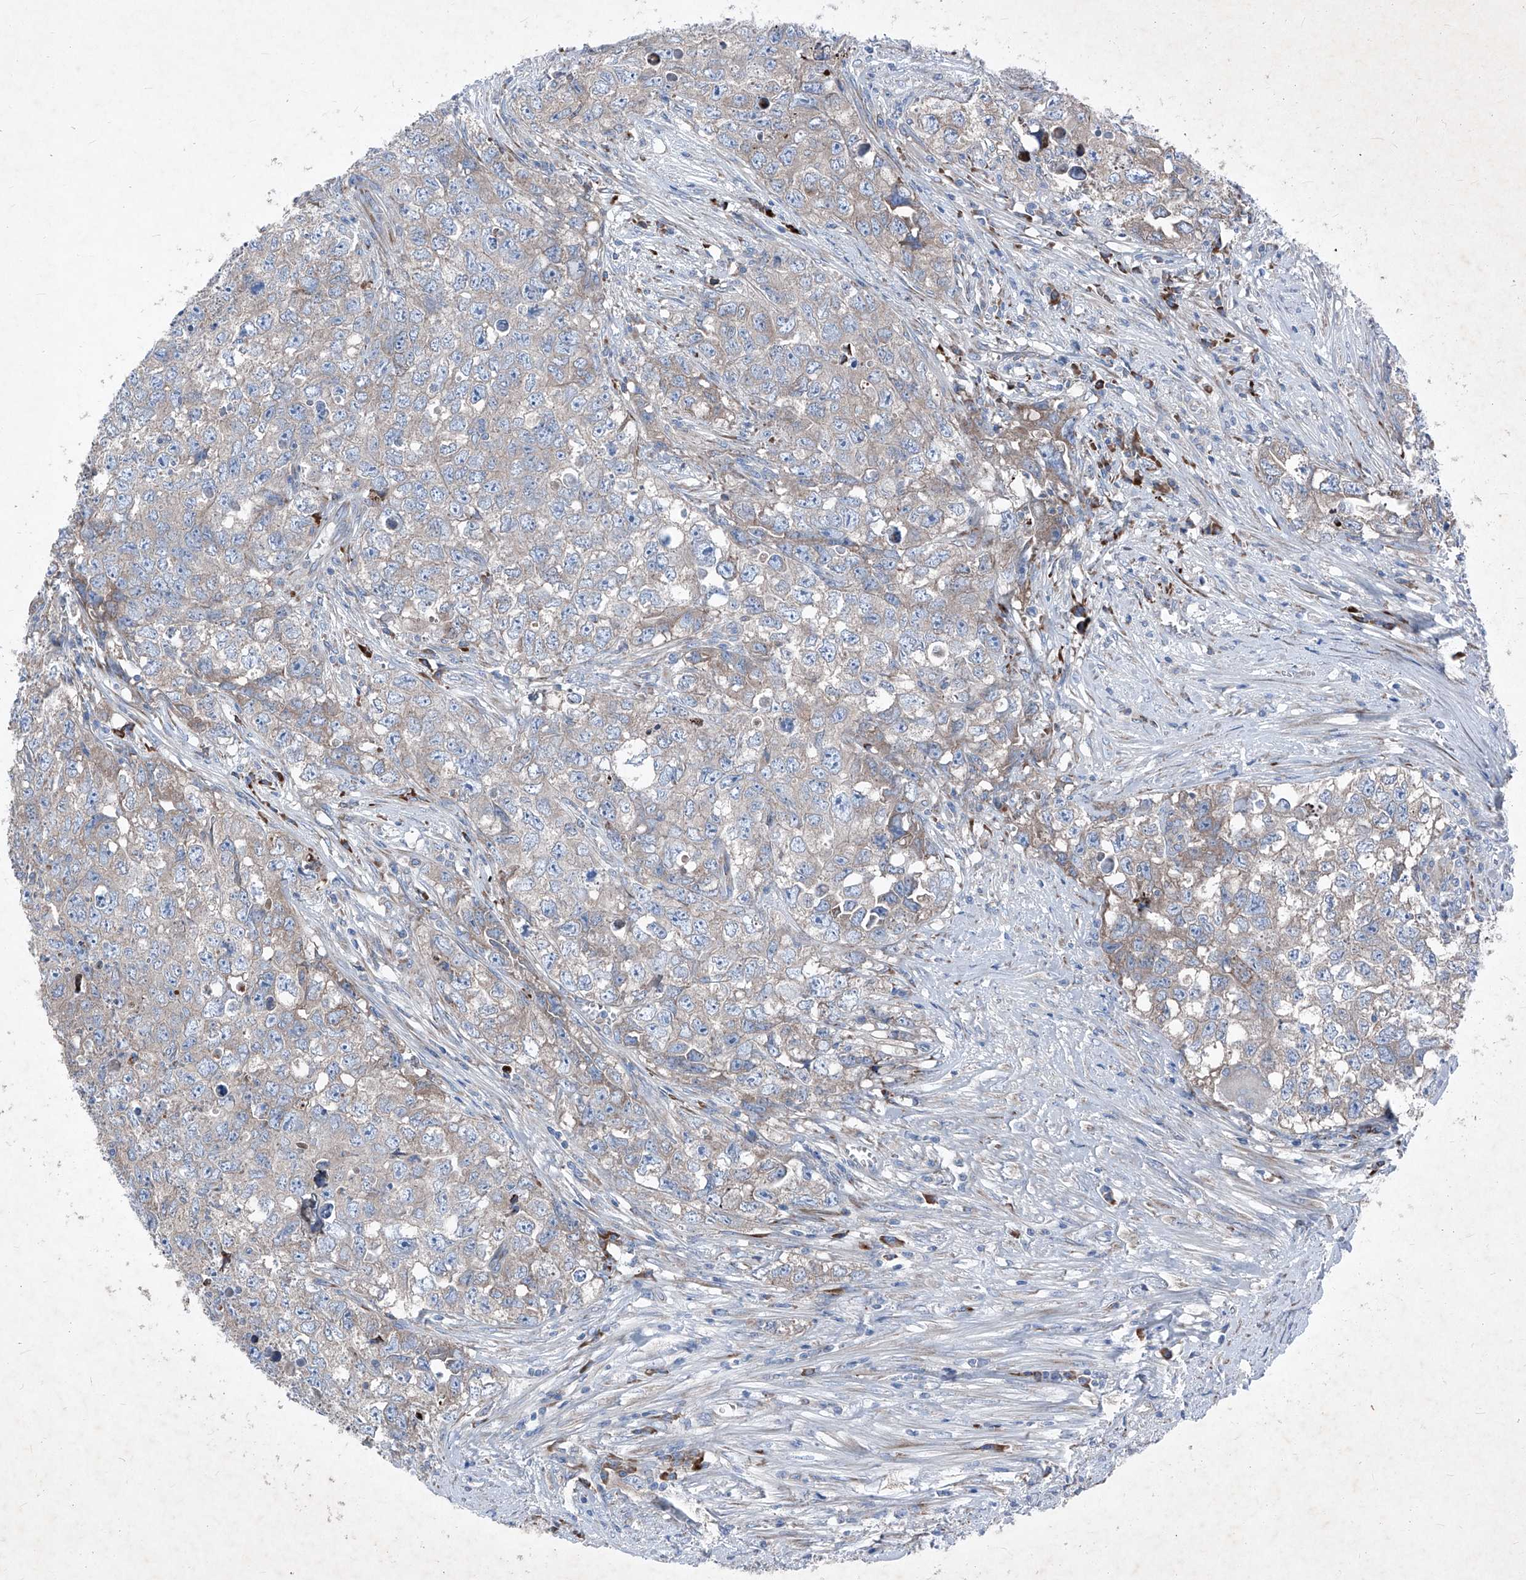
{"staining": {"intensity": "weak", "quantity": "<25%", "location": "cytoplasmic/membranous"}, "tissue": "testis cancer", "cell_type": "Tumor cells", "image_type": "cancer", "snomed": [{"axis": "morphology", "description": "Seminoma, NOS"}, {"axis": "morphology", "description": "Carcinoma, Embryonal, NOS"}, {"axis": "topography", "description": "Testis"}], "caption": "Seminoma (testis) stained for a protein using immunohistochemistry reveals no expression tumor cells.", "gene": "IFI27", "patient": {"sex": "male", "age": 43}}